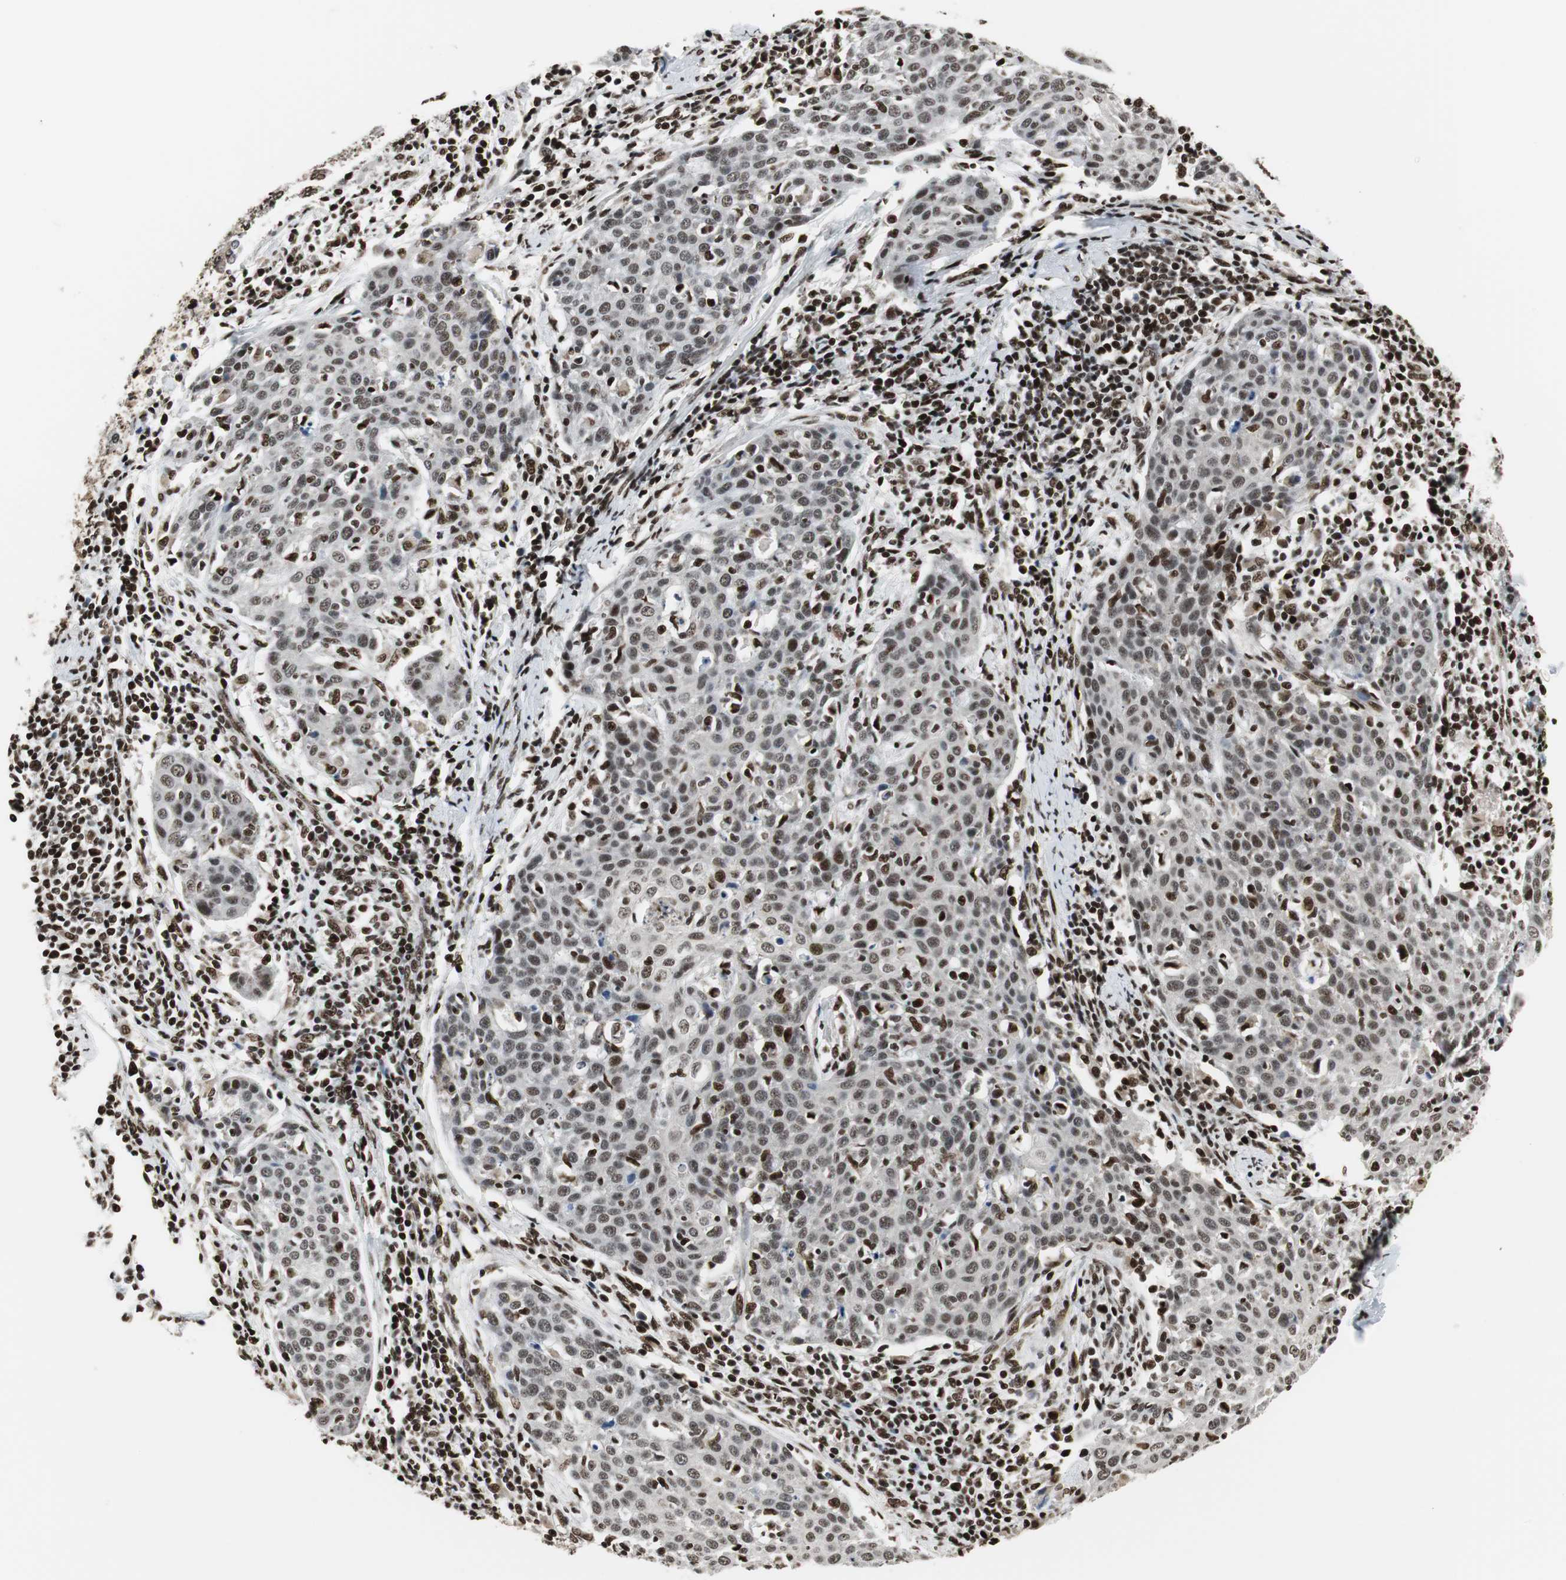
{"staining": {"intensity": "moderate", "quantity": ">75%", "location": "nuclear"}, "tissue": "cervical cancer", "cell_type": "Tumor cells", "image_type": "cancer", "snomed": [{"axis": "morphology", "description": "Squamous cell carcinoma, NOS"}, {"axis": "topography", "description": "Cervix"}], "caption": "Immunohistochemistry (IHC) (DAB) staining of human squamous cell carcinoma (cervical) shows moderate nuclear protein staining in approximately >75% of tumor cells.", "gene": "PARN", "patient": {"sex": "female", "age": 38}}